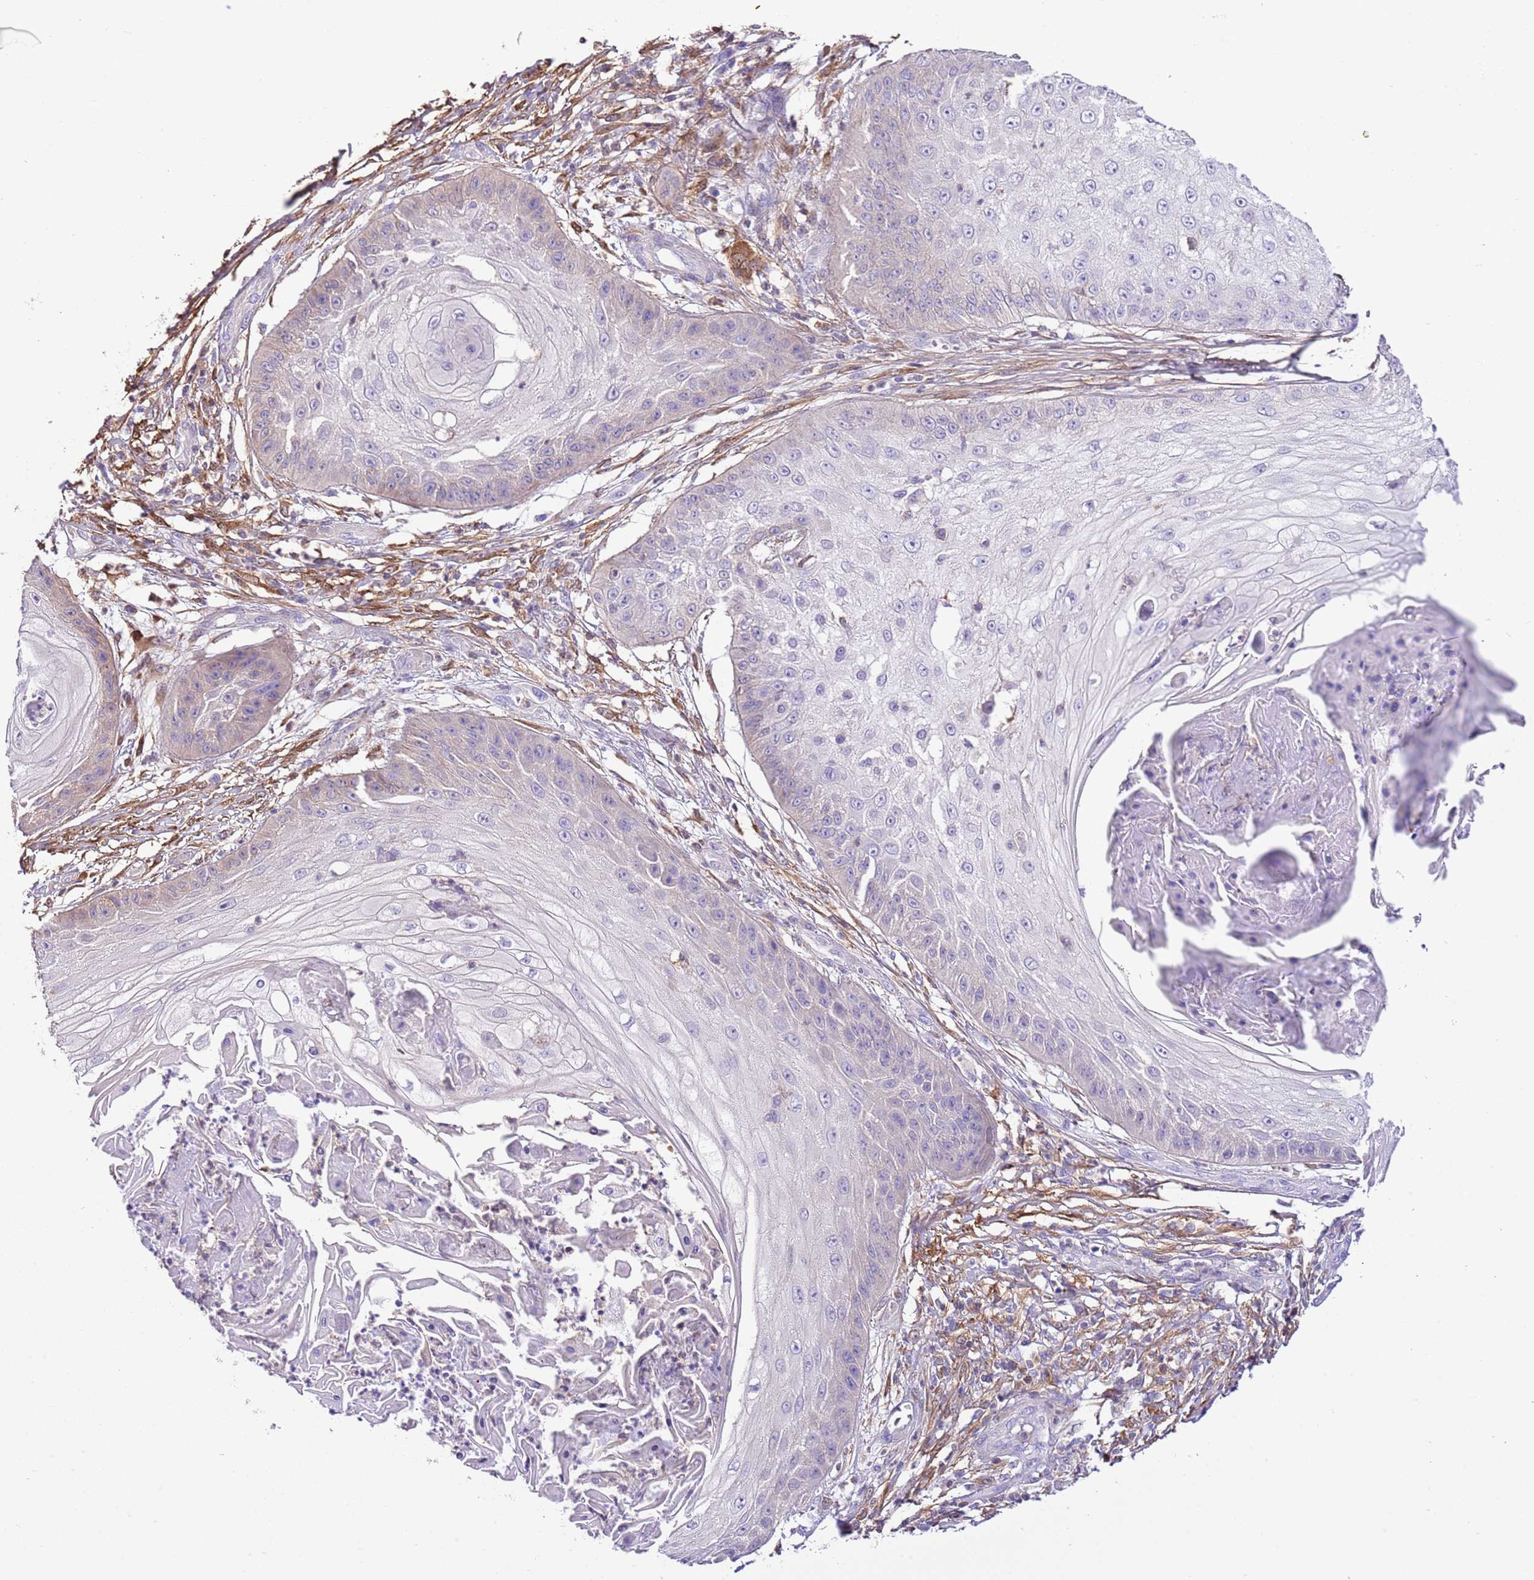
{"staining": {"intensity": "weak", "quantity": "<25%", "location": "cytoplasmic/membranous"}, "tissue": "skin cancer", "cell_type": "Tumor cells", "image_type": "cancer", "snomed": [{"axis": "morphology", "description": "Squamous cell carcinoma, NOS"}, {"axis": "topography", "description": "Skin"}], "caption": "This is a image of IHC staining of skin cancer, which shows no expression in tumor cells. Nuclei are stained in blue.", "gene": "CNN2", "patient": {"sex": "male", "age": 70}}